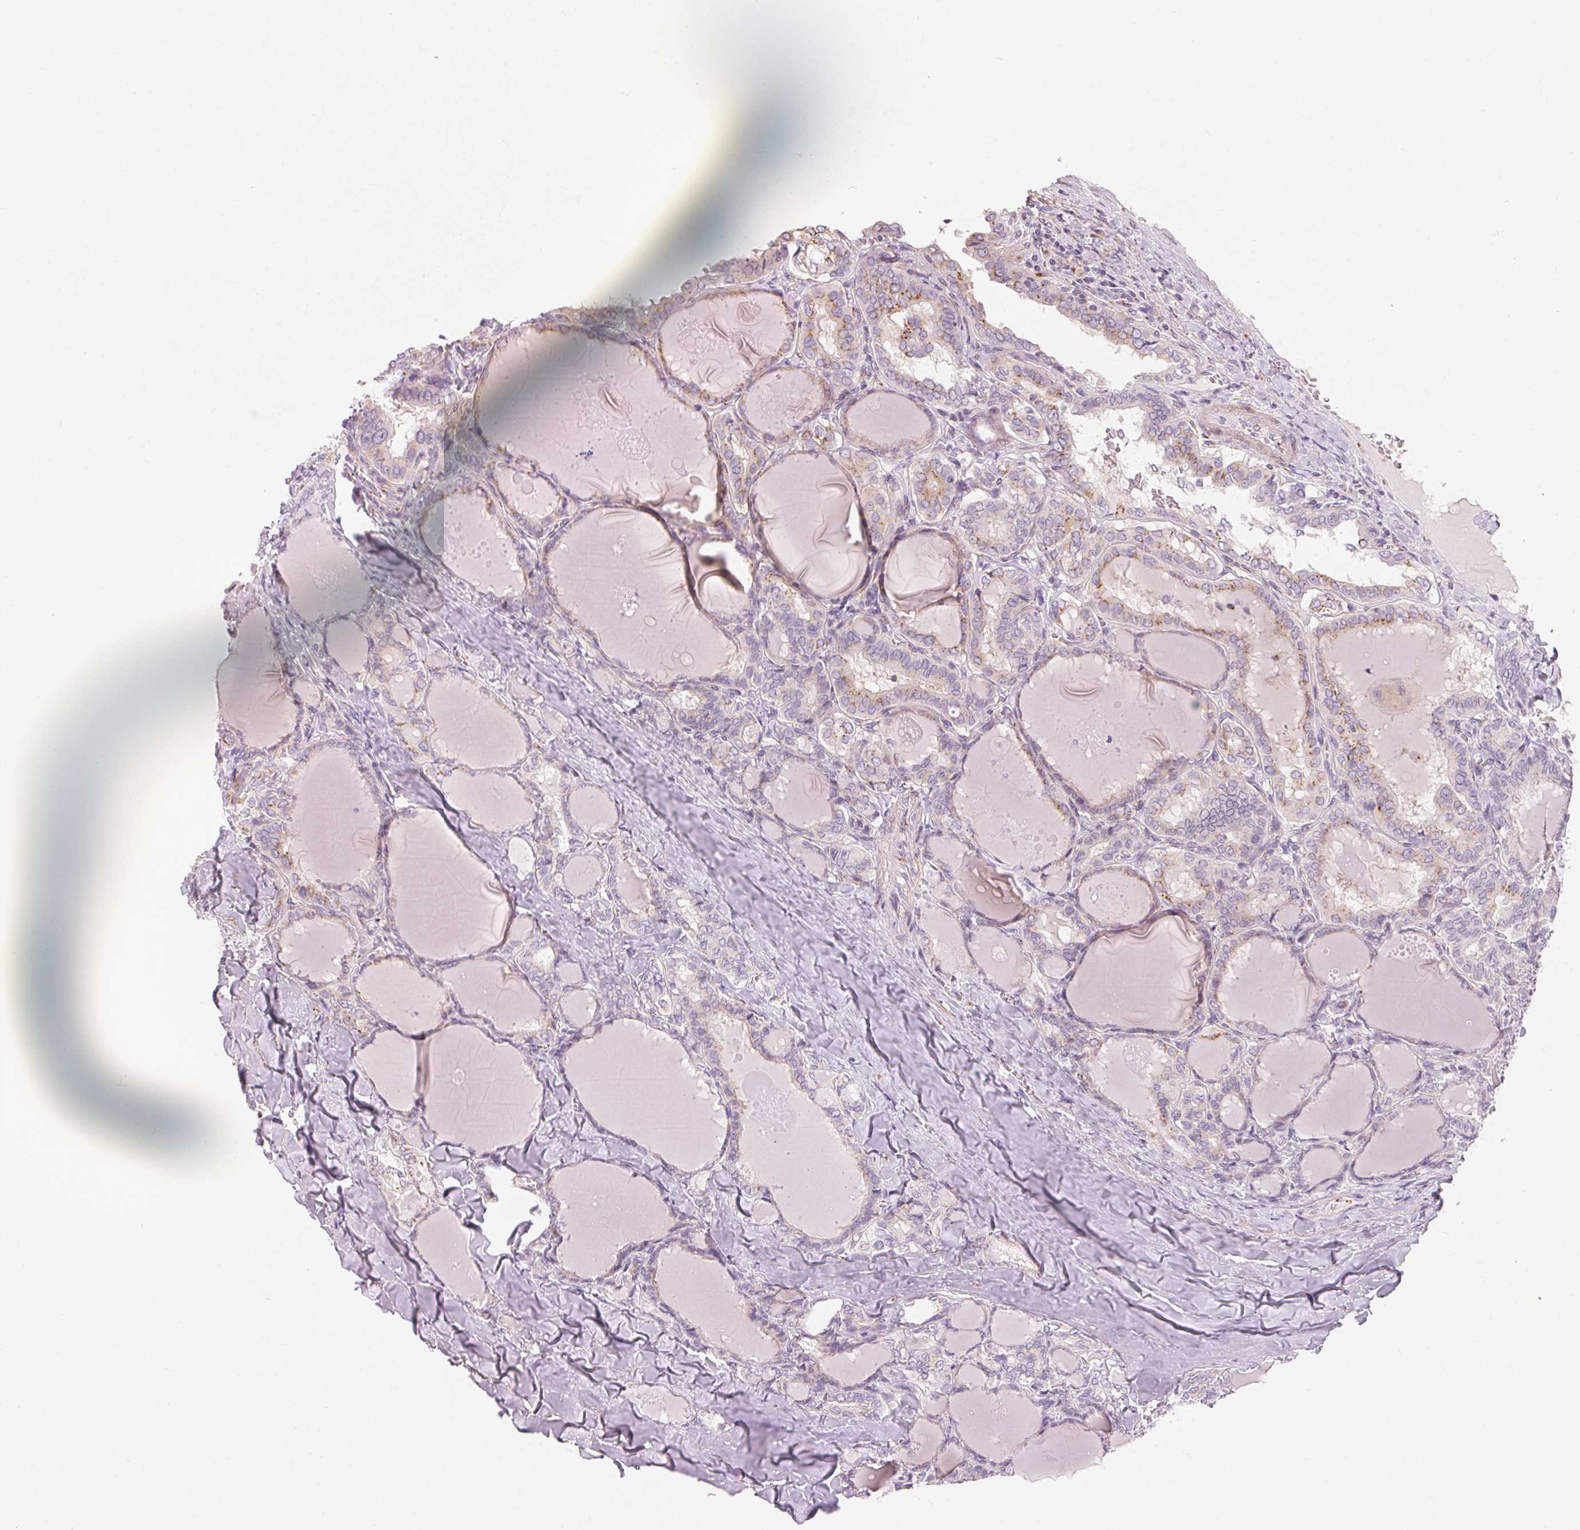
{"staining": {"intensity": "weak", "quantity": "25%-75%", "location": "cytoplasmic/membranous"}, "tissue": "thyroid cancer", "cell_type": "Tumor cells", "image_type": "cancer", "snomed": [{"axis": "morphology", "description": "Papillary adenocarcinoma, NOS"}, {"axis": "topography", "description": "Thyroid gland"}], "caption": "Immunohistochemical staining of human thyroid papillary adenocarcinoma demonstrates low levels of weak cytoplasmic/membranous protein expression in approximately 25%-75% of tumor cells.", "gene": "DRAM2", "patient": {"sex": "female", "age": 46}}